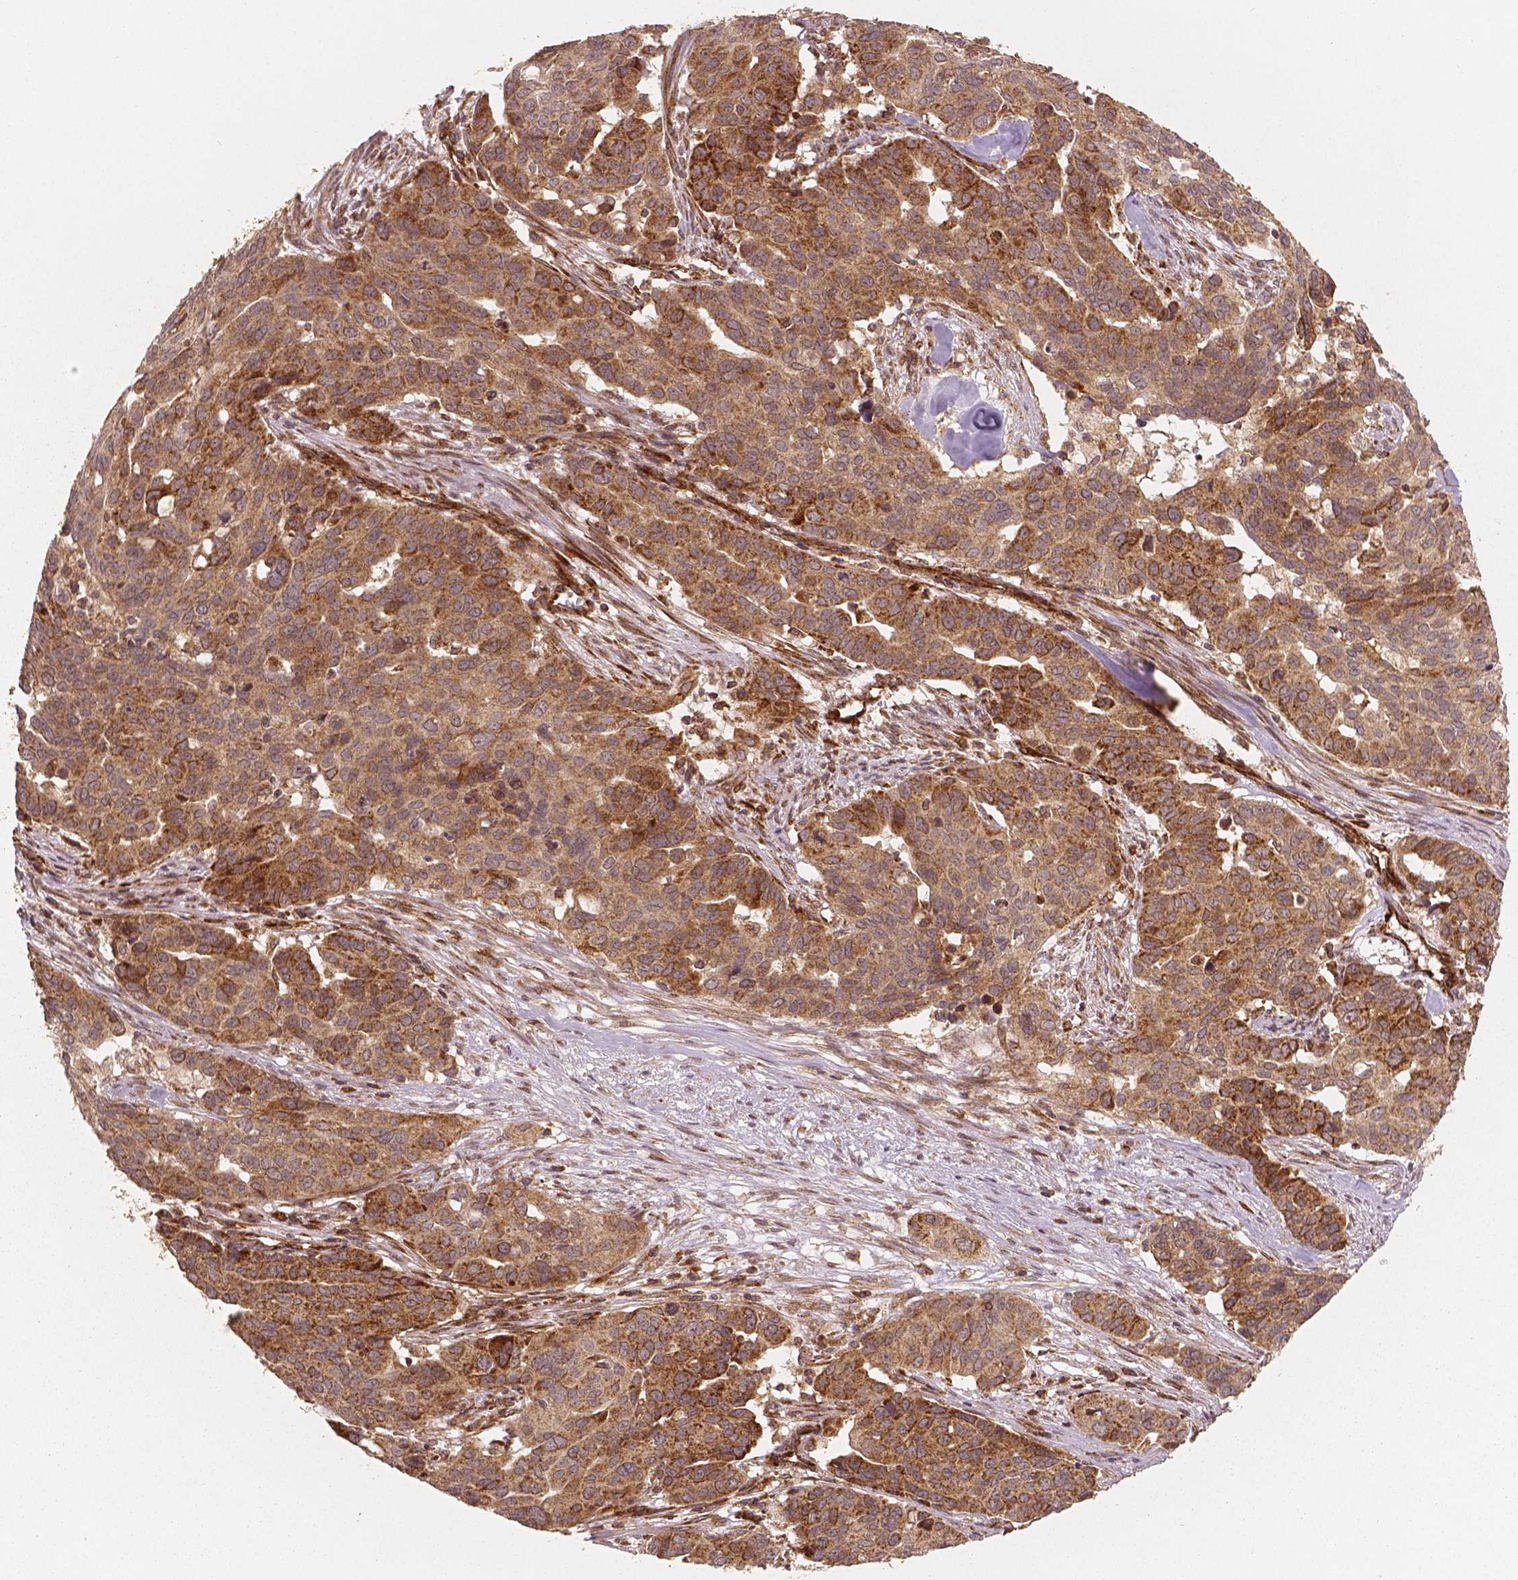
{"staining": {"intensity": "moderate", "quantity": ">75%", "location": "cytoplasmic/membranous"}, "tissue": "ovarian cancer", "cell_type": "Tumor cells", "image_type": "cancer", "snomed": [{"axis": "morphology", "description": "Carcinoma, endometroid"}, {"axis": "topography", "description": "Ovary"}], "caption": "Immunohistochemical staining of human endometroid carcinoma (ovarian) shows medium levels of moderate cytoplasmic/membranous staining in approximately >75% of tumor cells. (DAB IHC with brightfield microscopy, high magnification).", "gene": "PGAM5", "patient": {"sex": "female", "age": 78}}